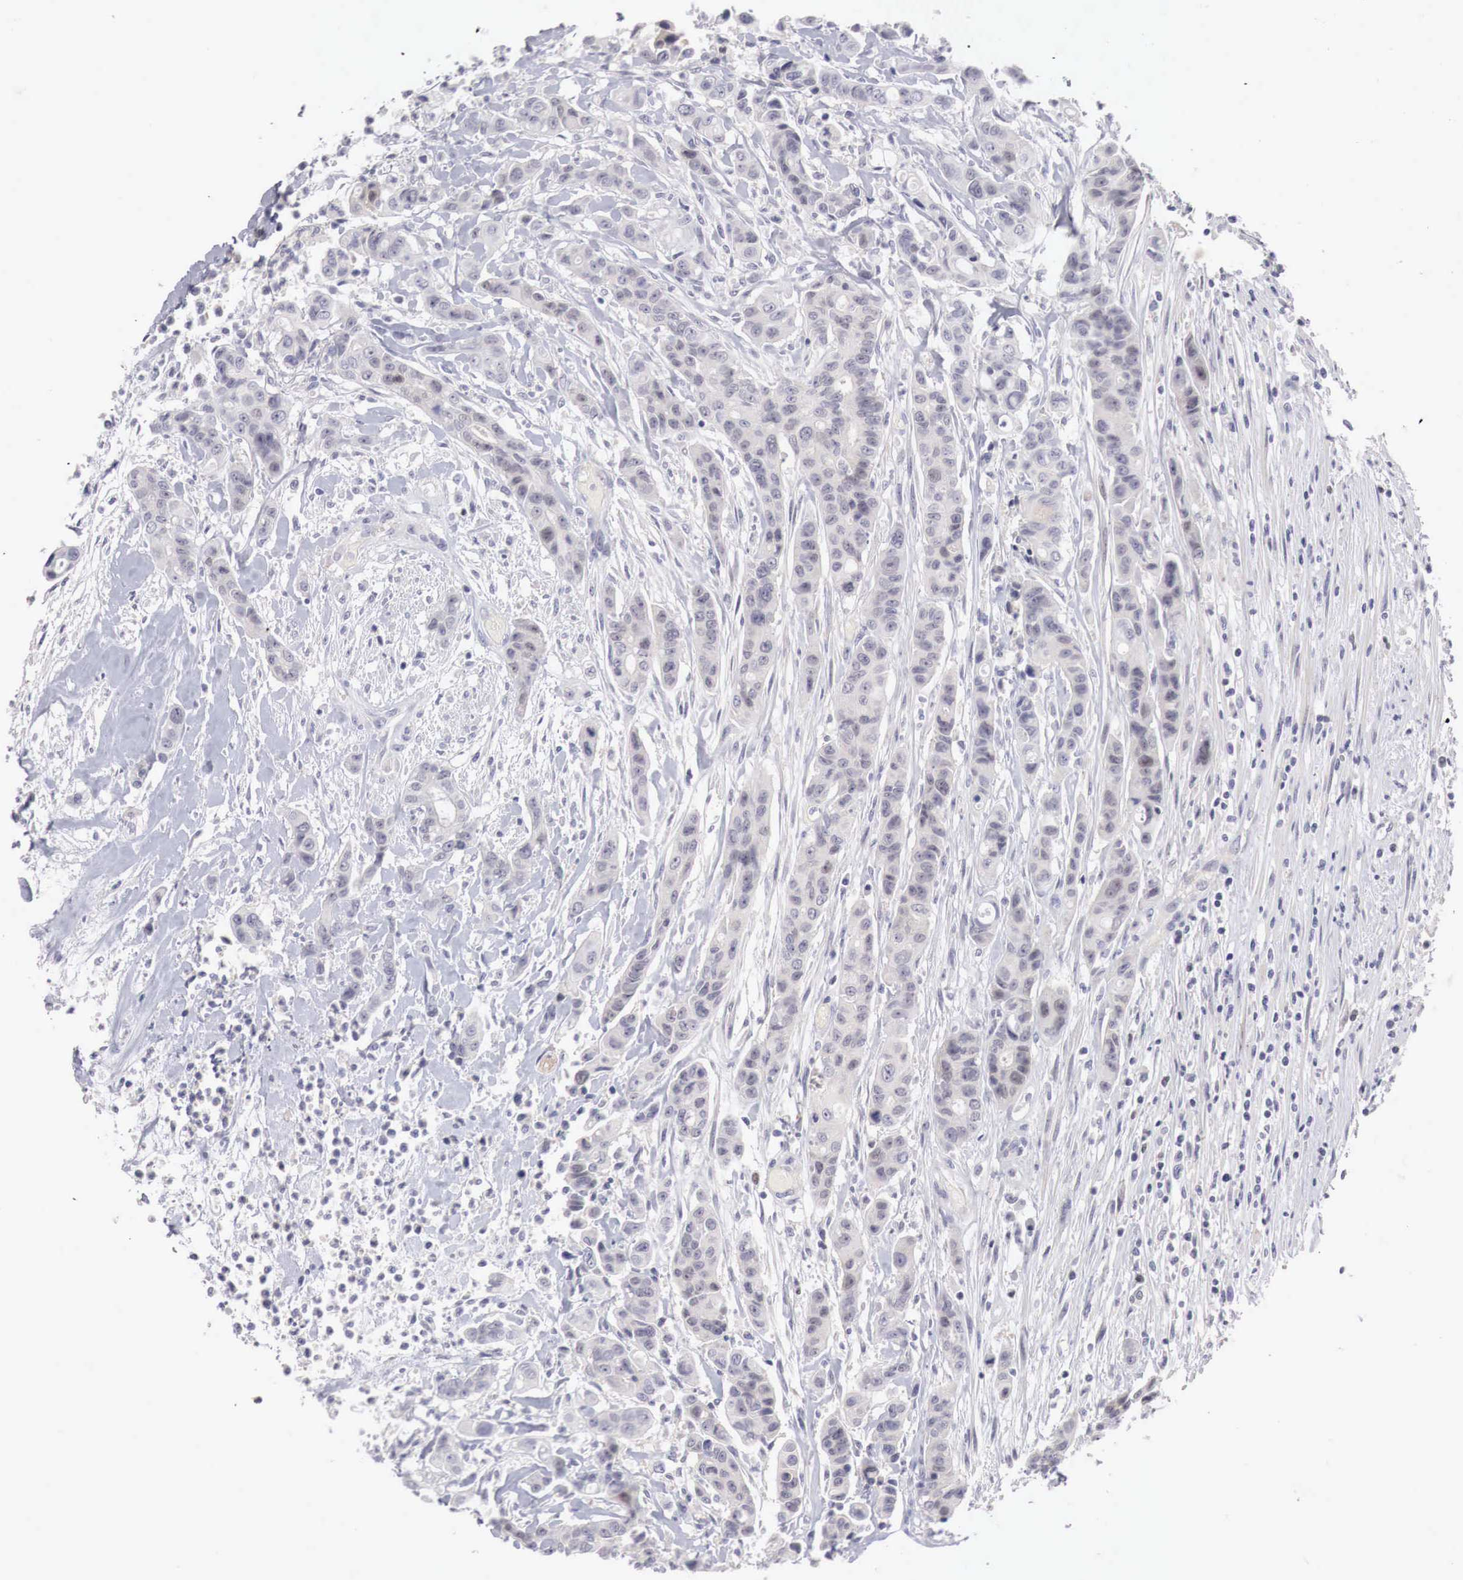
{"staining": {"intensity": "negative", "quantity": "none", "location": "none"}, "tissue": "colorectal cancer", "cell_type": "Tumor cells", "image_type": "cancer", "snomed": [{"axis": "morphology", "description": "Adenocarcinoma, NOS"}, {"axis": "topography", "description": "Colon"}], "caption": "Tumor cells show no significant protein staining in colorectal cancer. (Stains: DAB (3,3'-diaminobenzidine) IHC with hematoxylin counter stain, Microscopy: brightfield microscopy at high magnification).", "gene": "GATA1", "patient": {"sex": "female", "age": 70}}